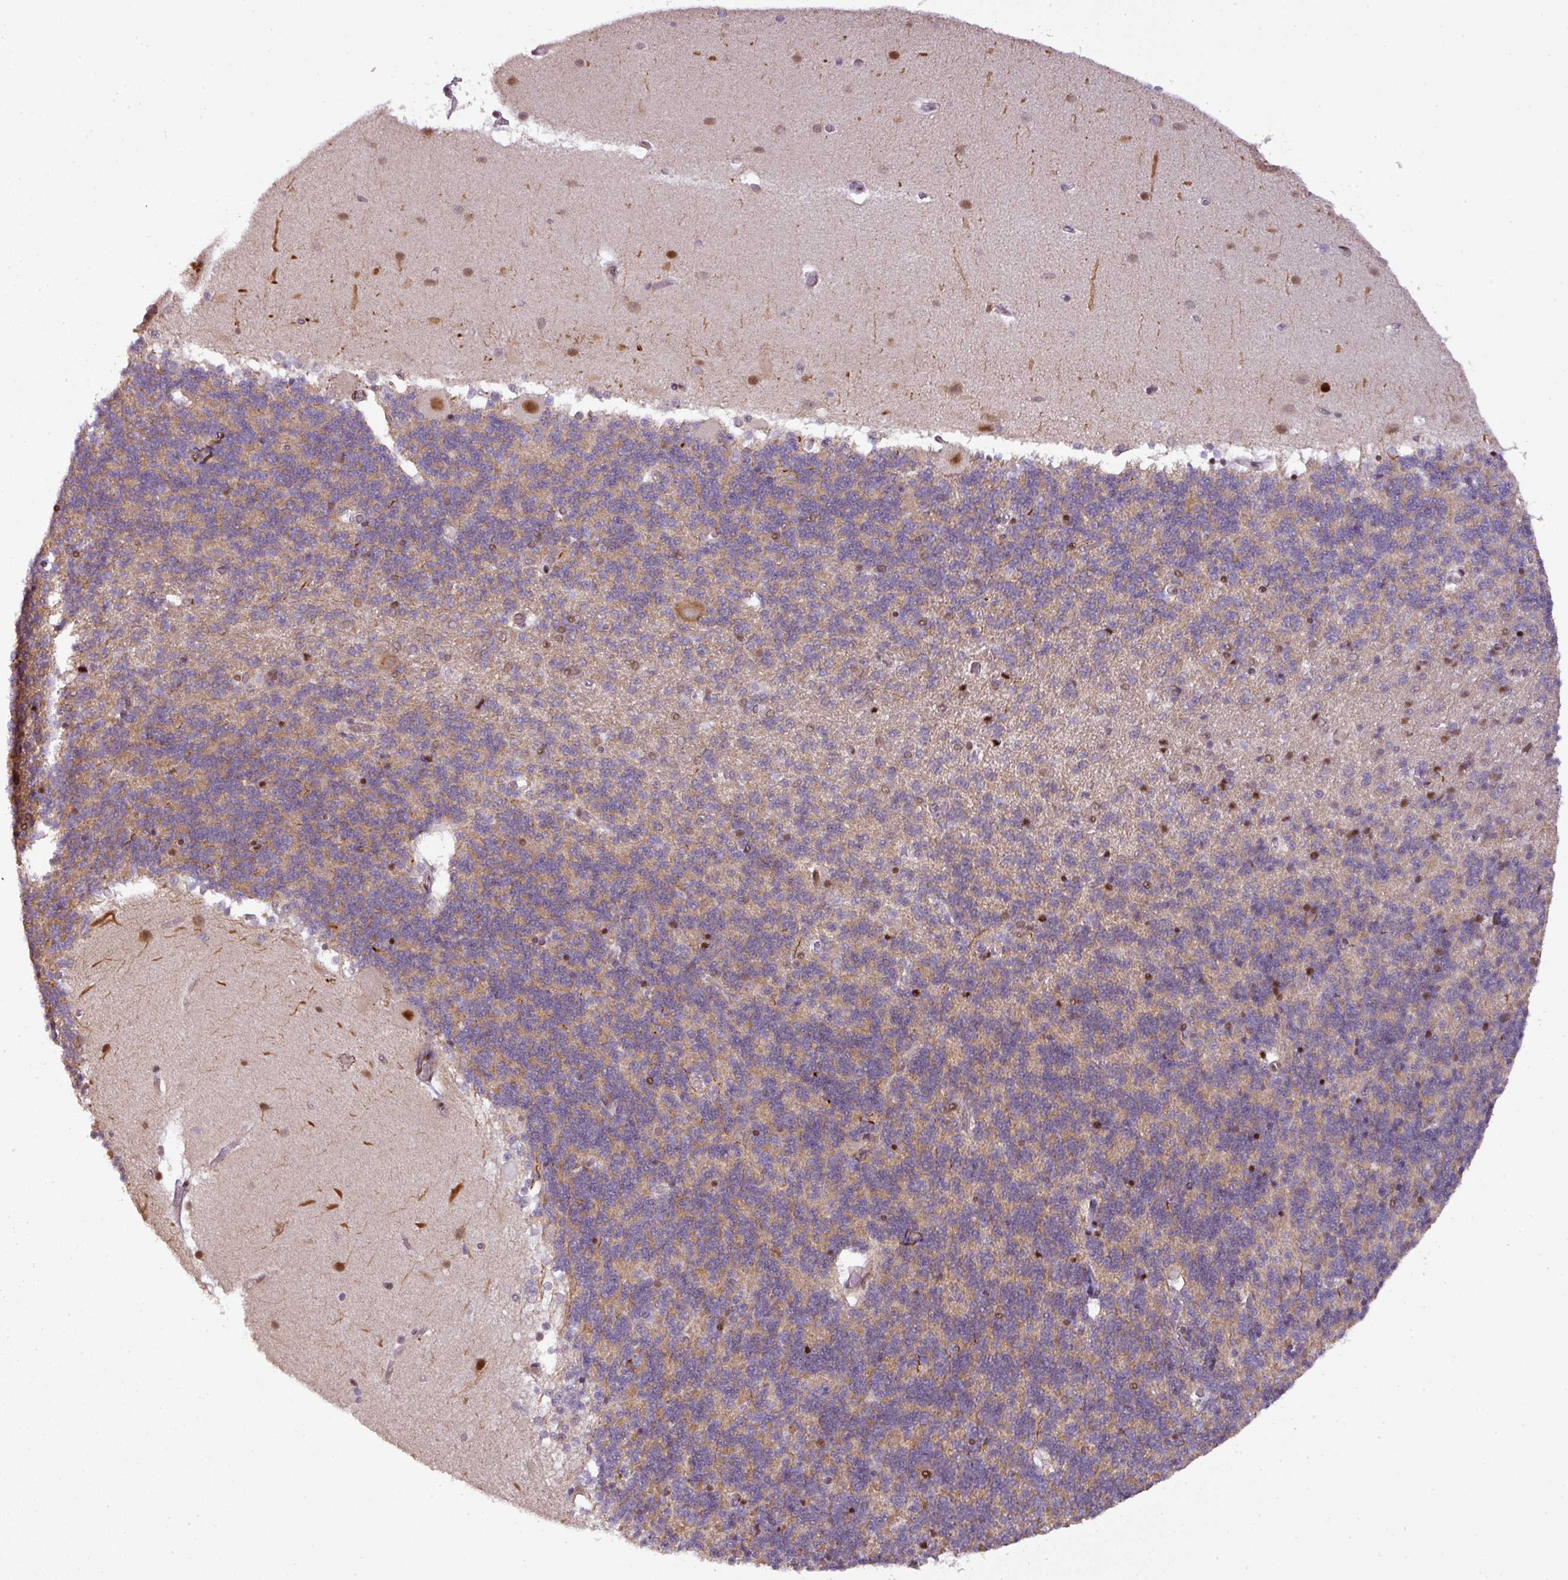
{"staining": {"intensity": "moderate", "quantity": "25%-75%", "location": "cytoplasmic/membranous"}, "tissue": "cerebellum", "cell_type": "Cells in granular layer", "image_type": "normal", "snomed": [{"axis": "morphology", "description": "Normal tissue, NOS"}, {"axis": "topography", "description": "Cerebellum"}], "caption": "A brown stain labels moderate cytoplasmic/membranous staining of a protein in cells in granular layer of benign cerebellum. Using DAB (brown) and hematoxylin (blue) stains, captured at high magnification using brightfield microscopy.", "gene": "MYSM1", "patient": {"sex": "female", "age": 54}}